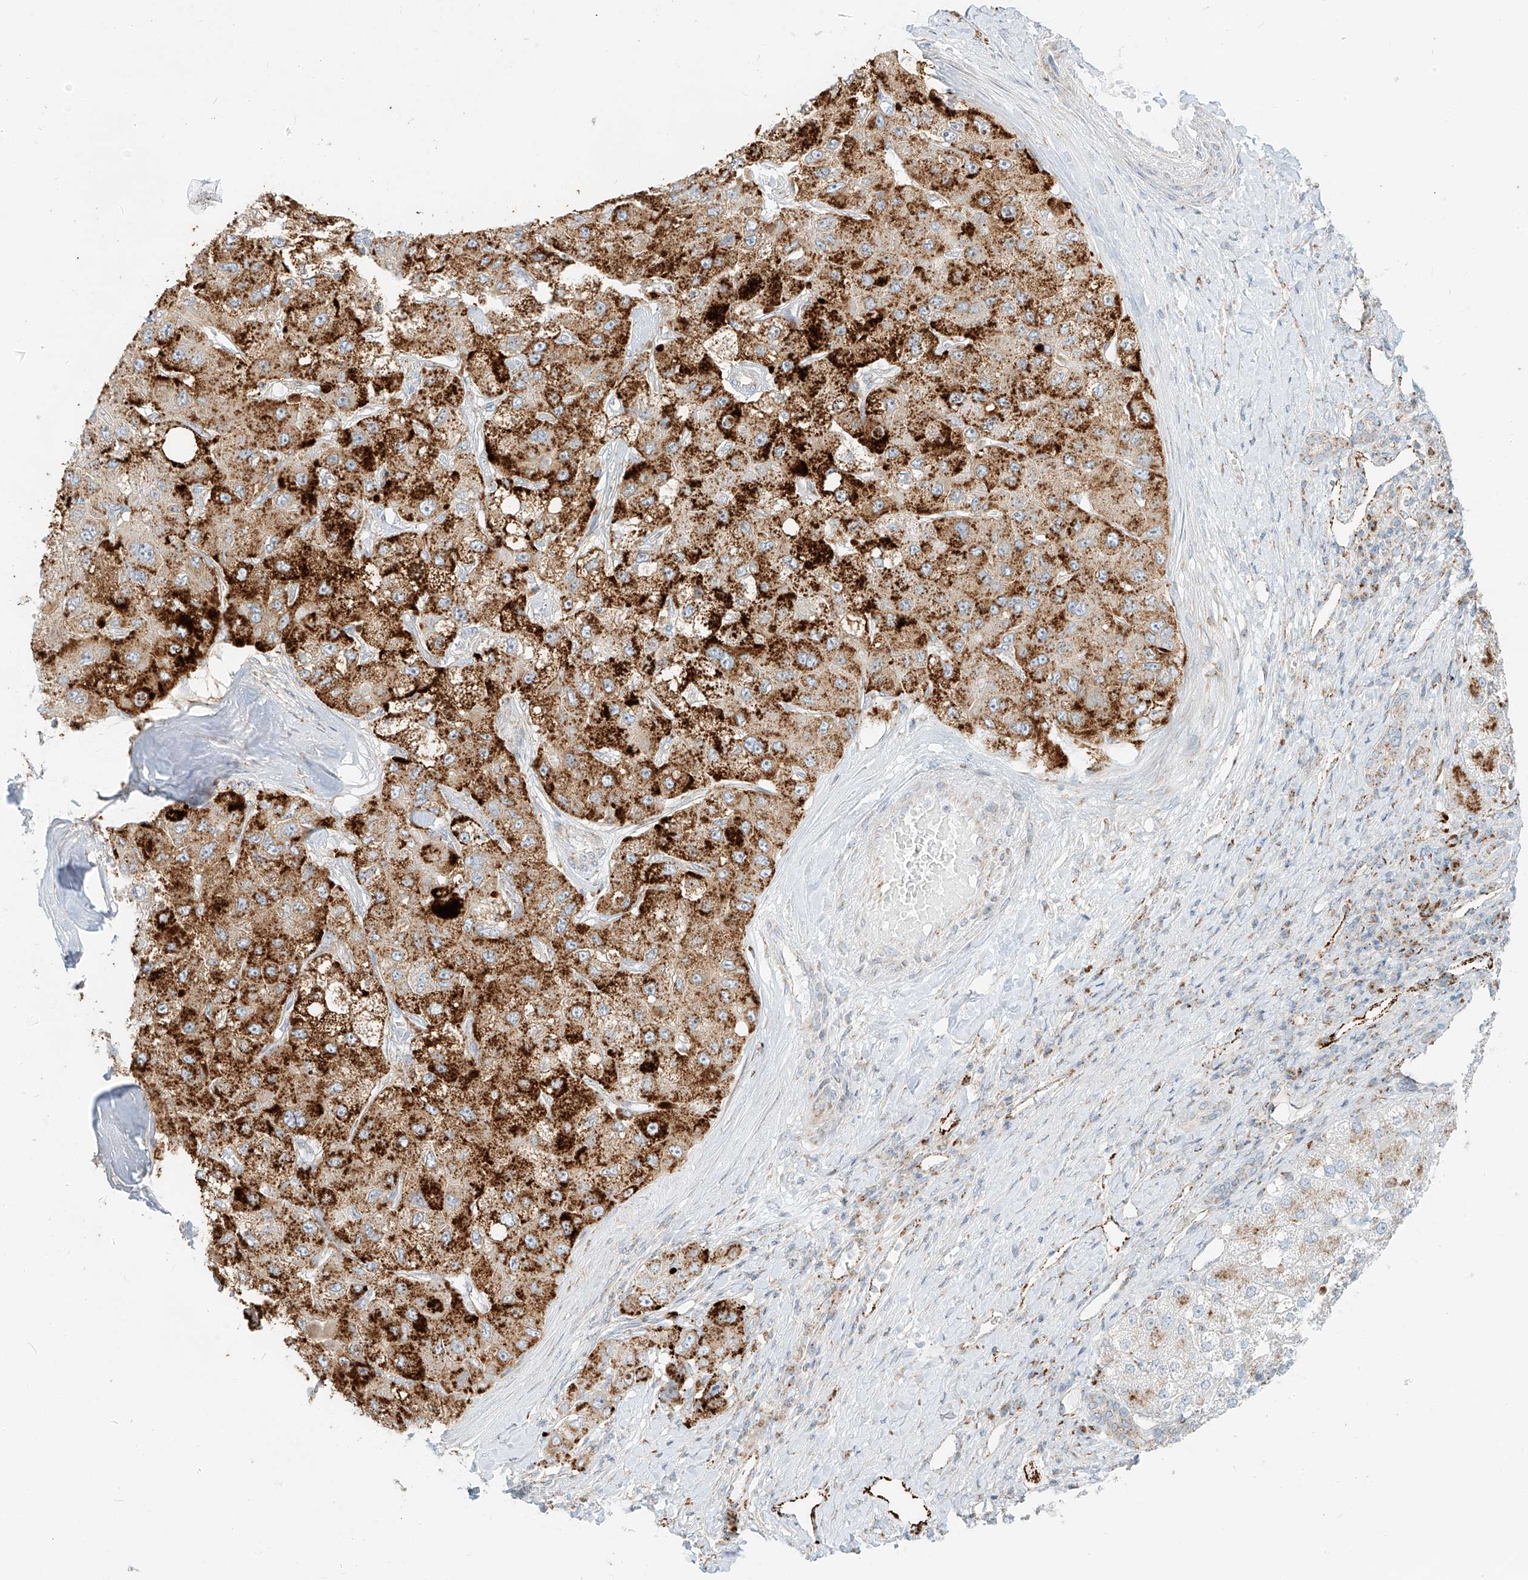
{"staining": {"intensity": "strong", "quantity": "25%-75%", "location": "cytoplasmic/membranous"}, "tissue": "liver cancer", "cell_type": "Tumor cells", "image_type": "cancer", "snomed": [{"axis": "morphology", "description": "Carcinoma, Hepatocellular, NOS"}, {"axis": "topography", "description": "Liver"}], "caption": "Liver hepatocellular carcinoma stained with immunohistochemistry (IHC) shows strong cytoplasmic/membranous positivity in approximately 25%-75% of tumor cells.", "gene": "SLC35F6", "patient": {"sex": "male", "age": 80}}